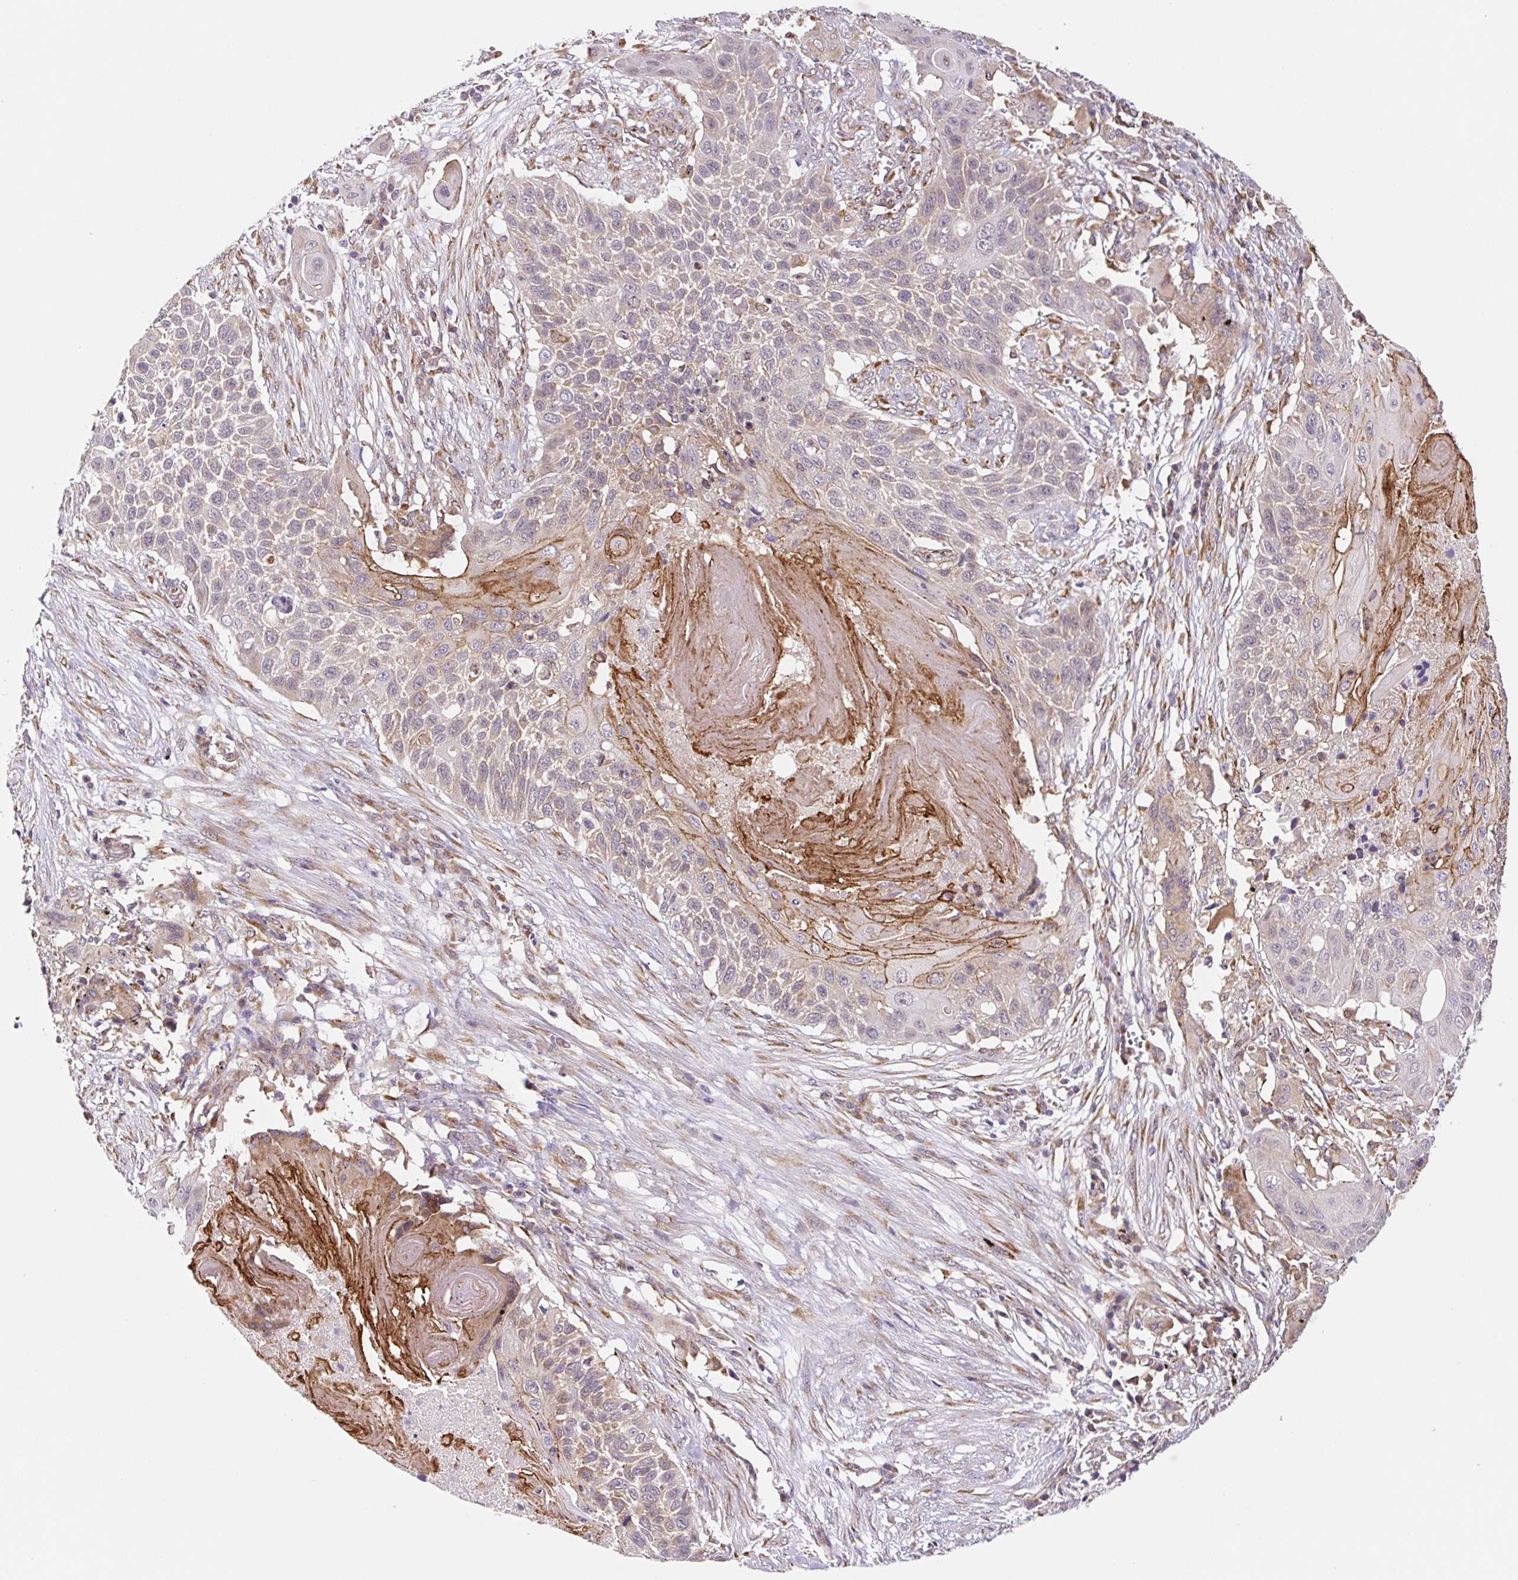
{"staining": {"intensity": "weak", "quantity": "<25%", "location": "cytoplasmic/membranous"}, "tissue": "lung cancer", "cell_type": "Tumor cells", "image_type": "cancer", "snomed": [{"axis": "morphology", "description": "Squamous cell carcinoma, NOS"}, {"axis": "topography", "description": "Lung"}], "caption": "This is a photomicrograph of immunohistochemistry (IHC) staining of lung squamous cell carcinoma, which shows no staining in tumor cells.", "gene": "LYPD5", "patient": {"sex": "male", "age": 78}}